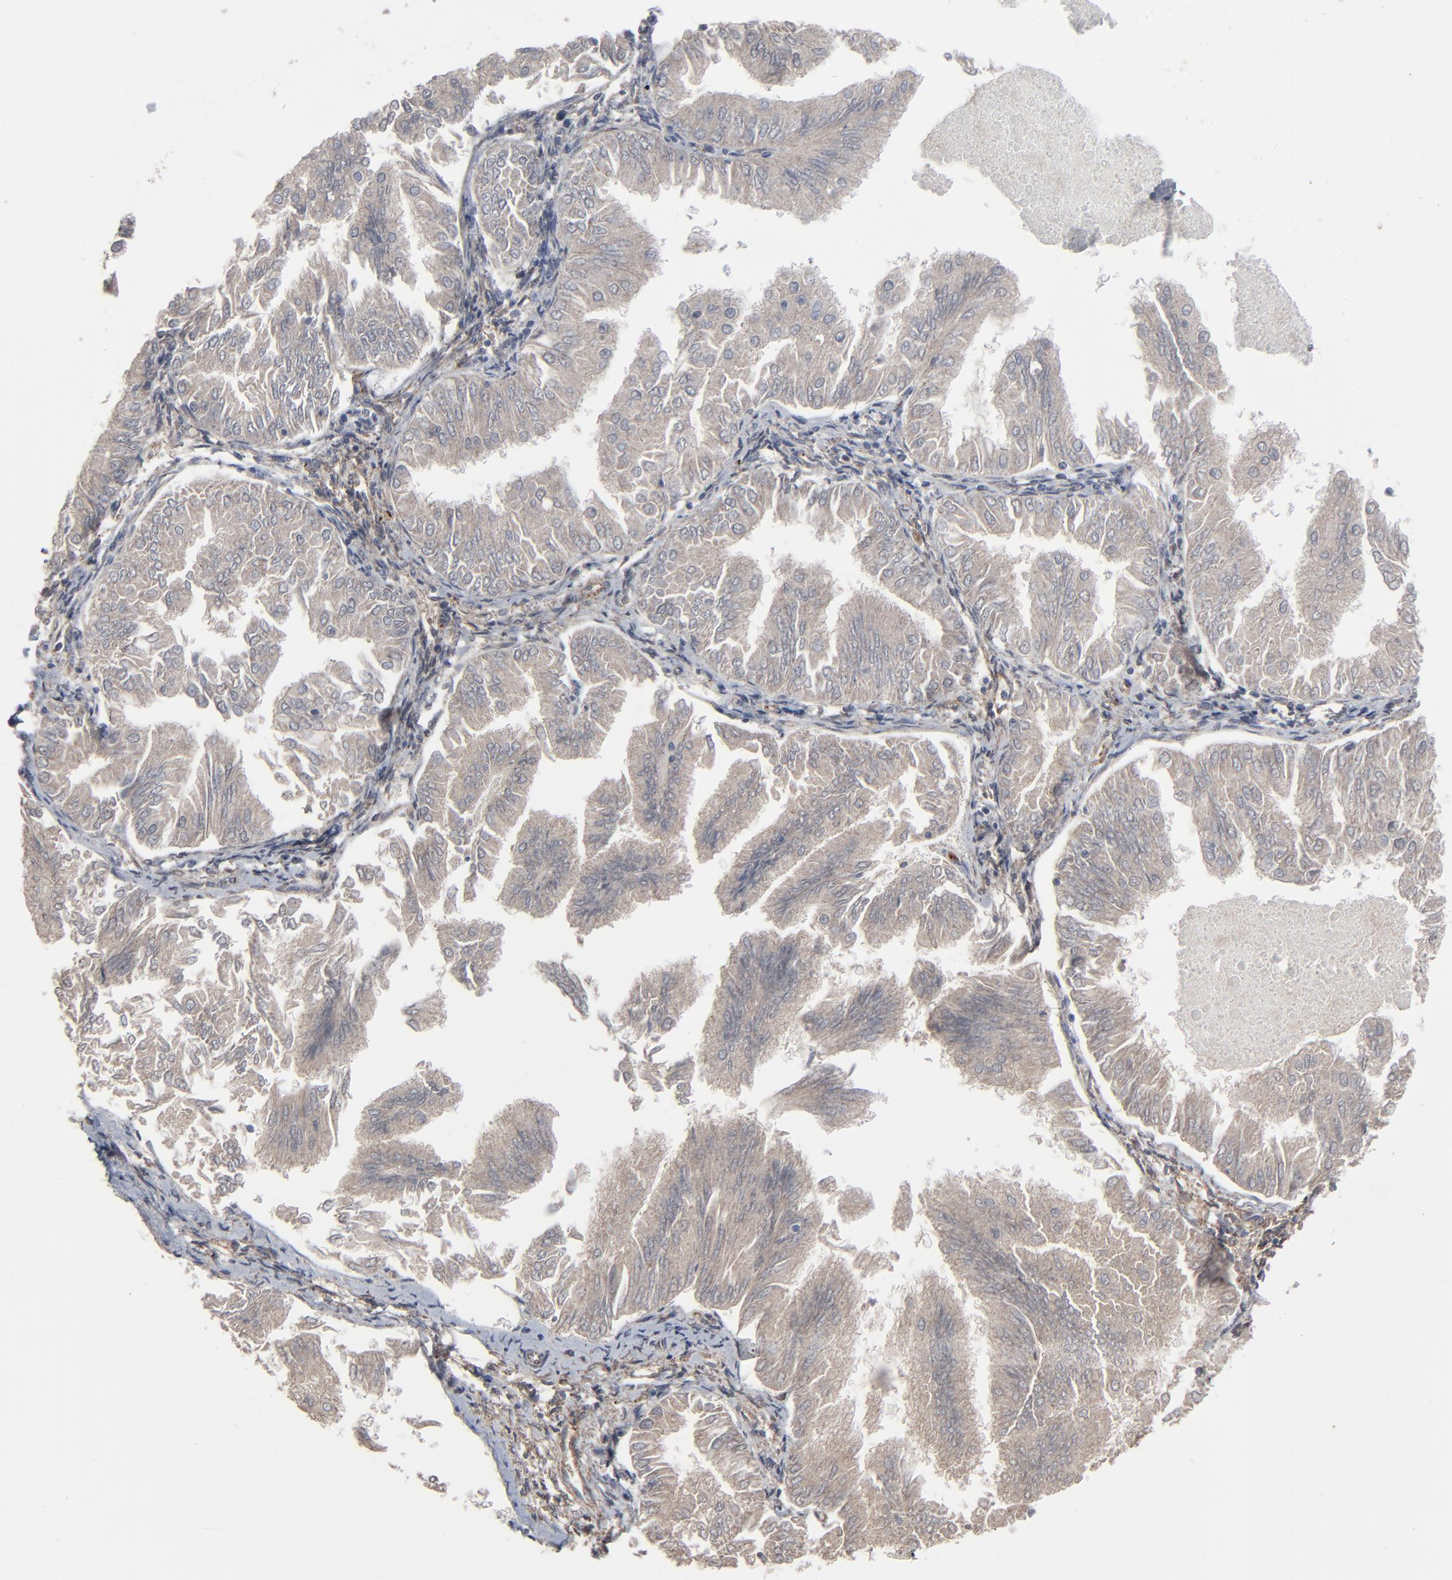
{"staining": {"intensity": "weak", "quantity": ">75%", "location": "cytoplasmic/membranous"}, "tissue": "endometrial cancer", "cell_type": "Tumor cells", "image_type": "cancer", "snomed": [{"axis": "morphology", "description": "Adenocarcinoma, NOS"}, {"axis": "topography", "description": "Endometrium"}], "caption": "Weak cytoplasmic/membranous expression for a protein is appreciated in about >75% of tumor cells of endometrial cancer (adenocarcinoma) using IHC.", "gene": "JAM3", "patient": {"sex": "female", "age": 53}}